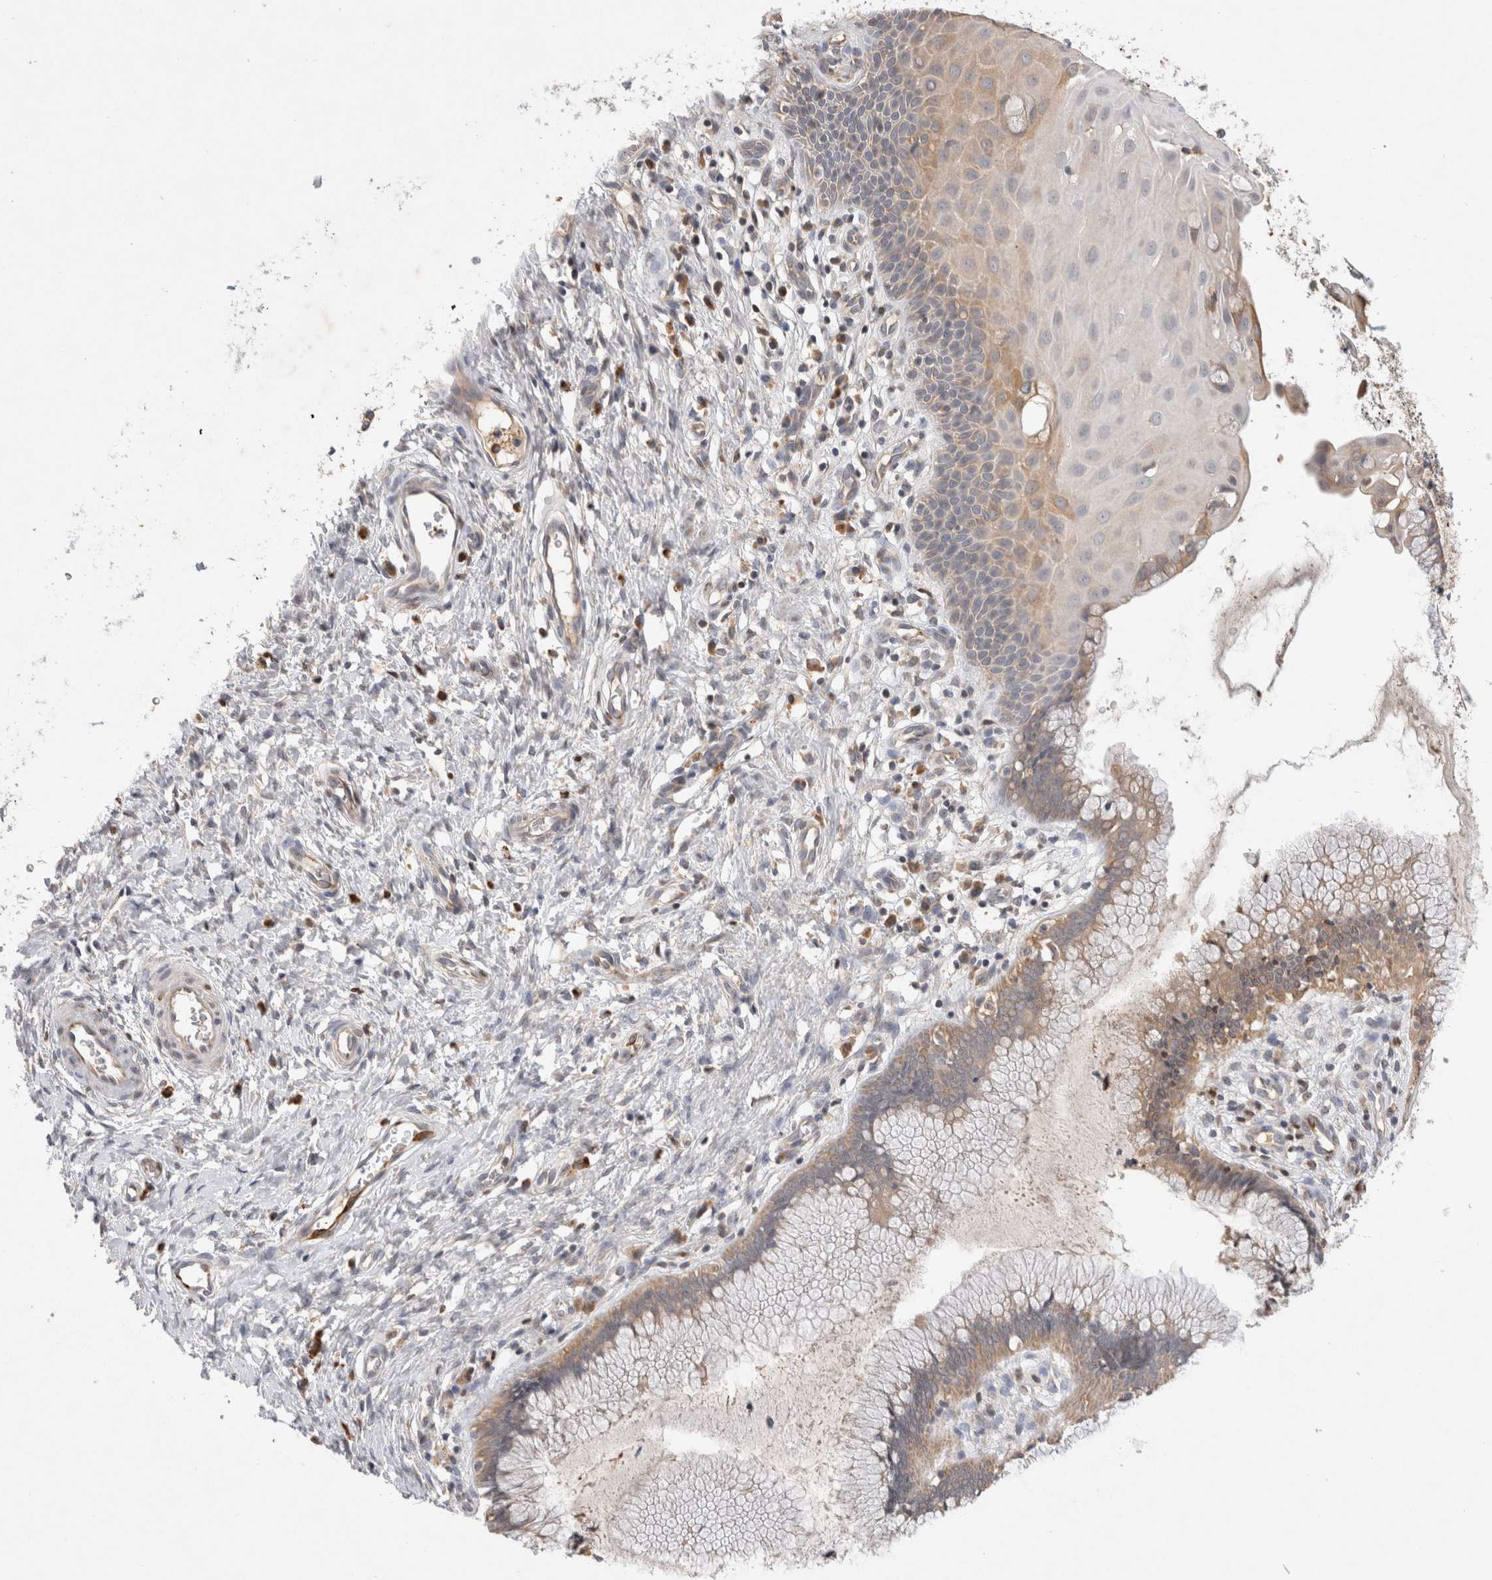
{"staining": {"intensity": "weak", "quantity": "25%-75%", "location": "cytoplasmic/membranous"}, "tissue": "cervix", "cell_type": "Glandular cells", "image_type": "normal", "snomed": [{"axis": "morphology", "description": "Normal tissue, NOS"}, {"axis": "topography", "description": "Cervix"}], "caption": "Glandular cells exhibit low levels of weak cytoplasmic/membranous staining in about 25%-75% of cells in benign human cervix. (DAB (3,3'-diaminobenzidine) = brown stain, brightfield microscopy at high magnification).", "gene": "GAS1", "patient": {"sex": "female", "age": 75}}